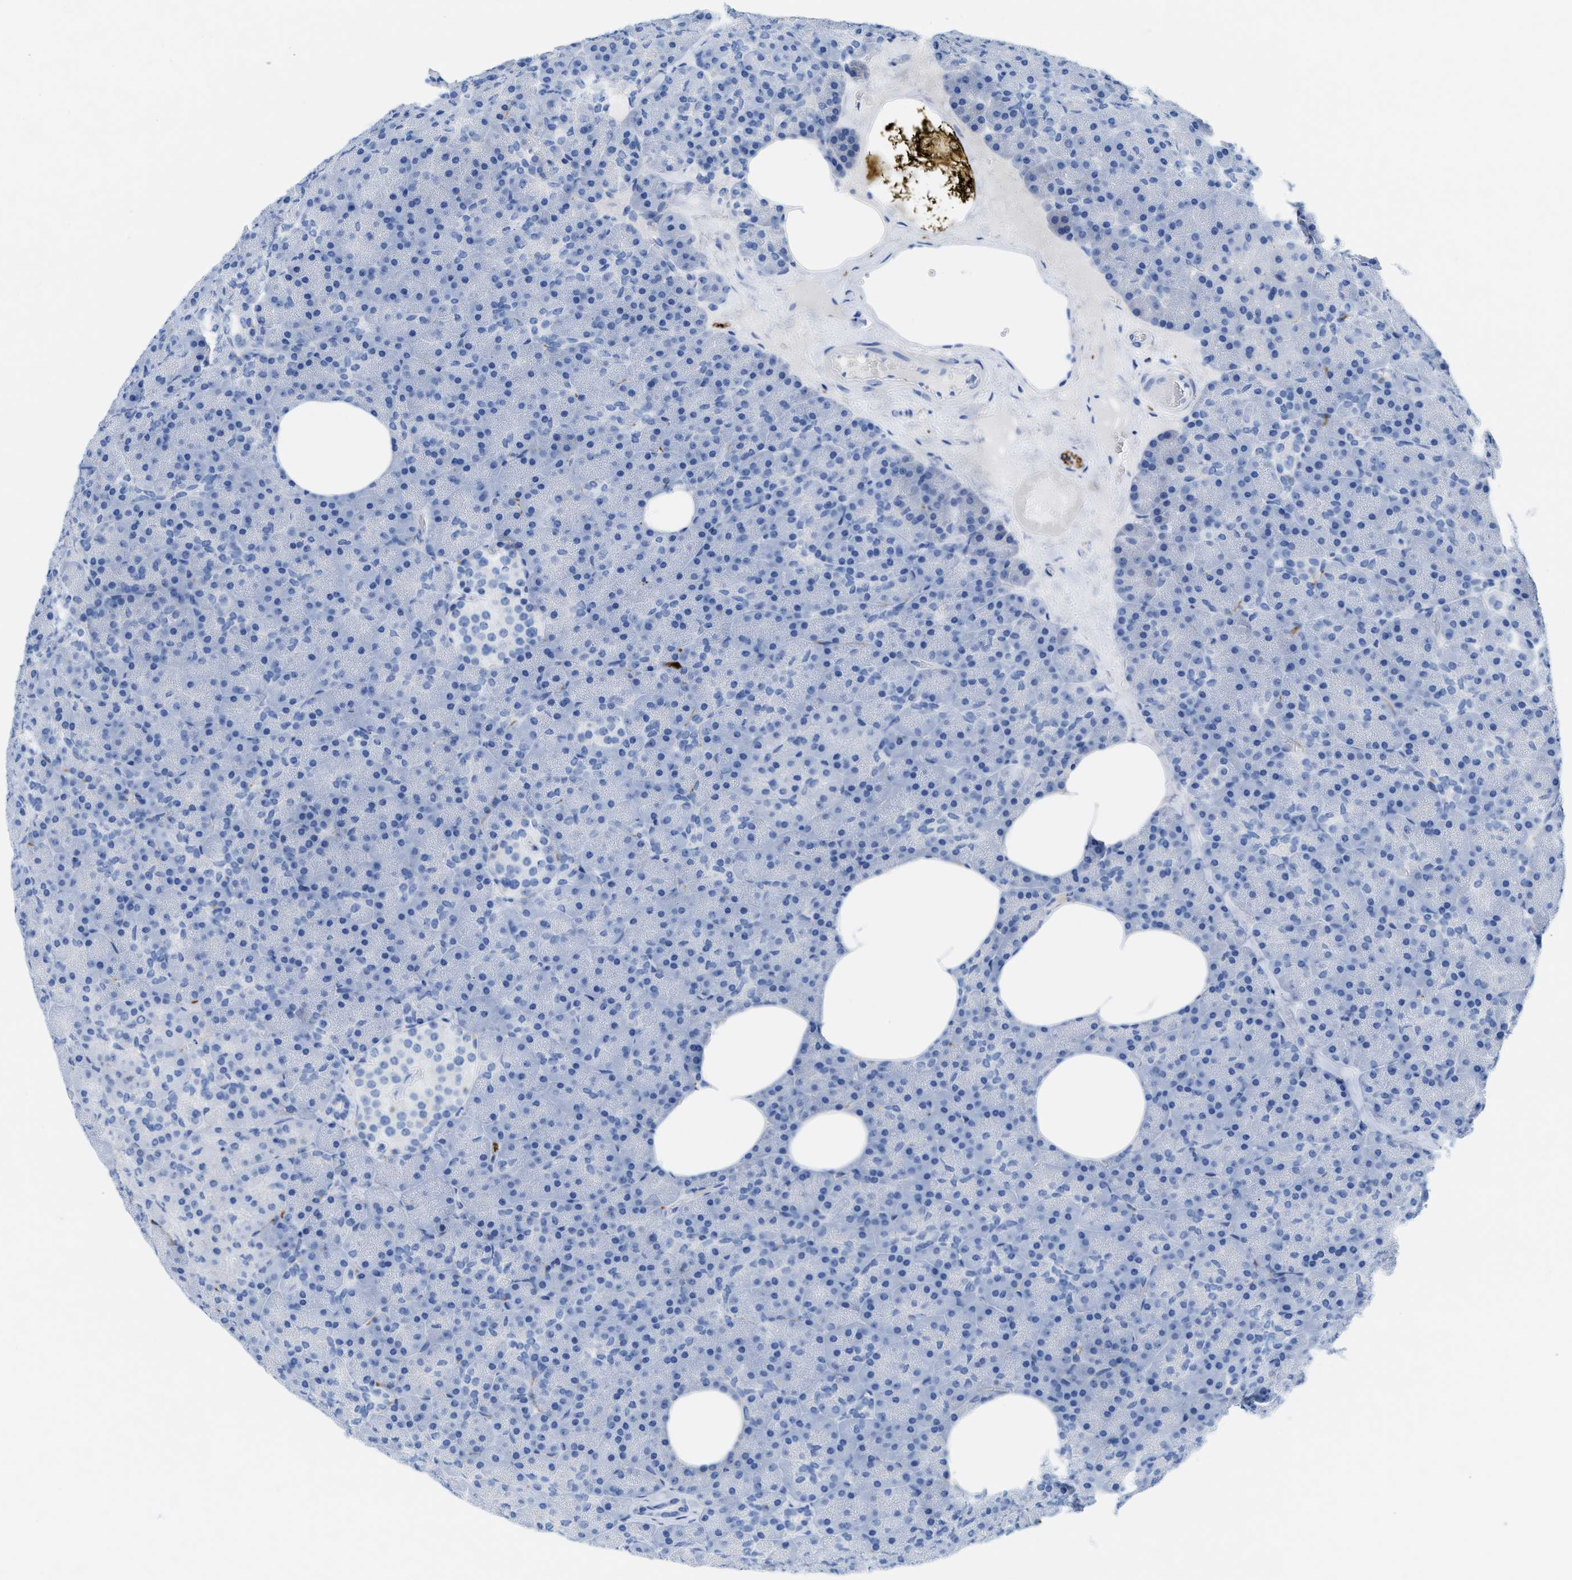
{"staining": {"intensity": "negative", "quantity": "none", "location": "none"}, "tissue": "pancreas", "cell_type": "Exocrine glandular cells", "image_type": "normal", "snomed": [{"axis": "morphology", "description": "Normal tissue, NOS"}, {"axis": "morphology", "description": "Carcinoid, malignant, NOS"}, {"axis": "topography", "description": "Pancreas"}], "caption": "Immunohistochemical staining of unremarkable pancreas exhibits no significant staining in exocrine glandular cells.", "gene": "ANKFN1", "patient": {"sex": "female", "age": 35}}